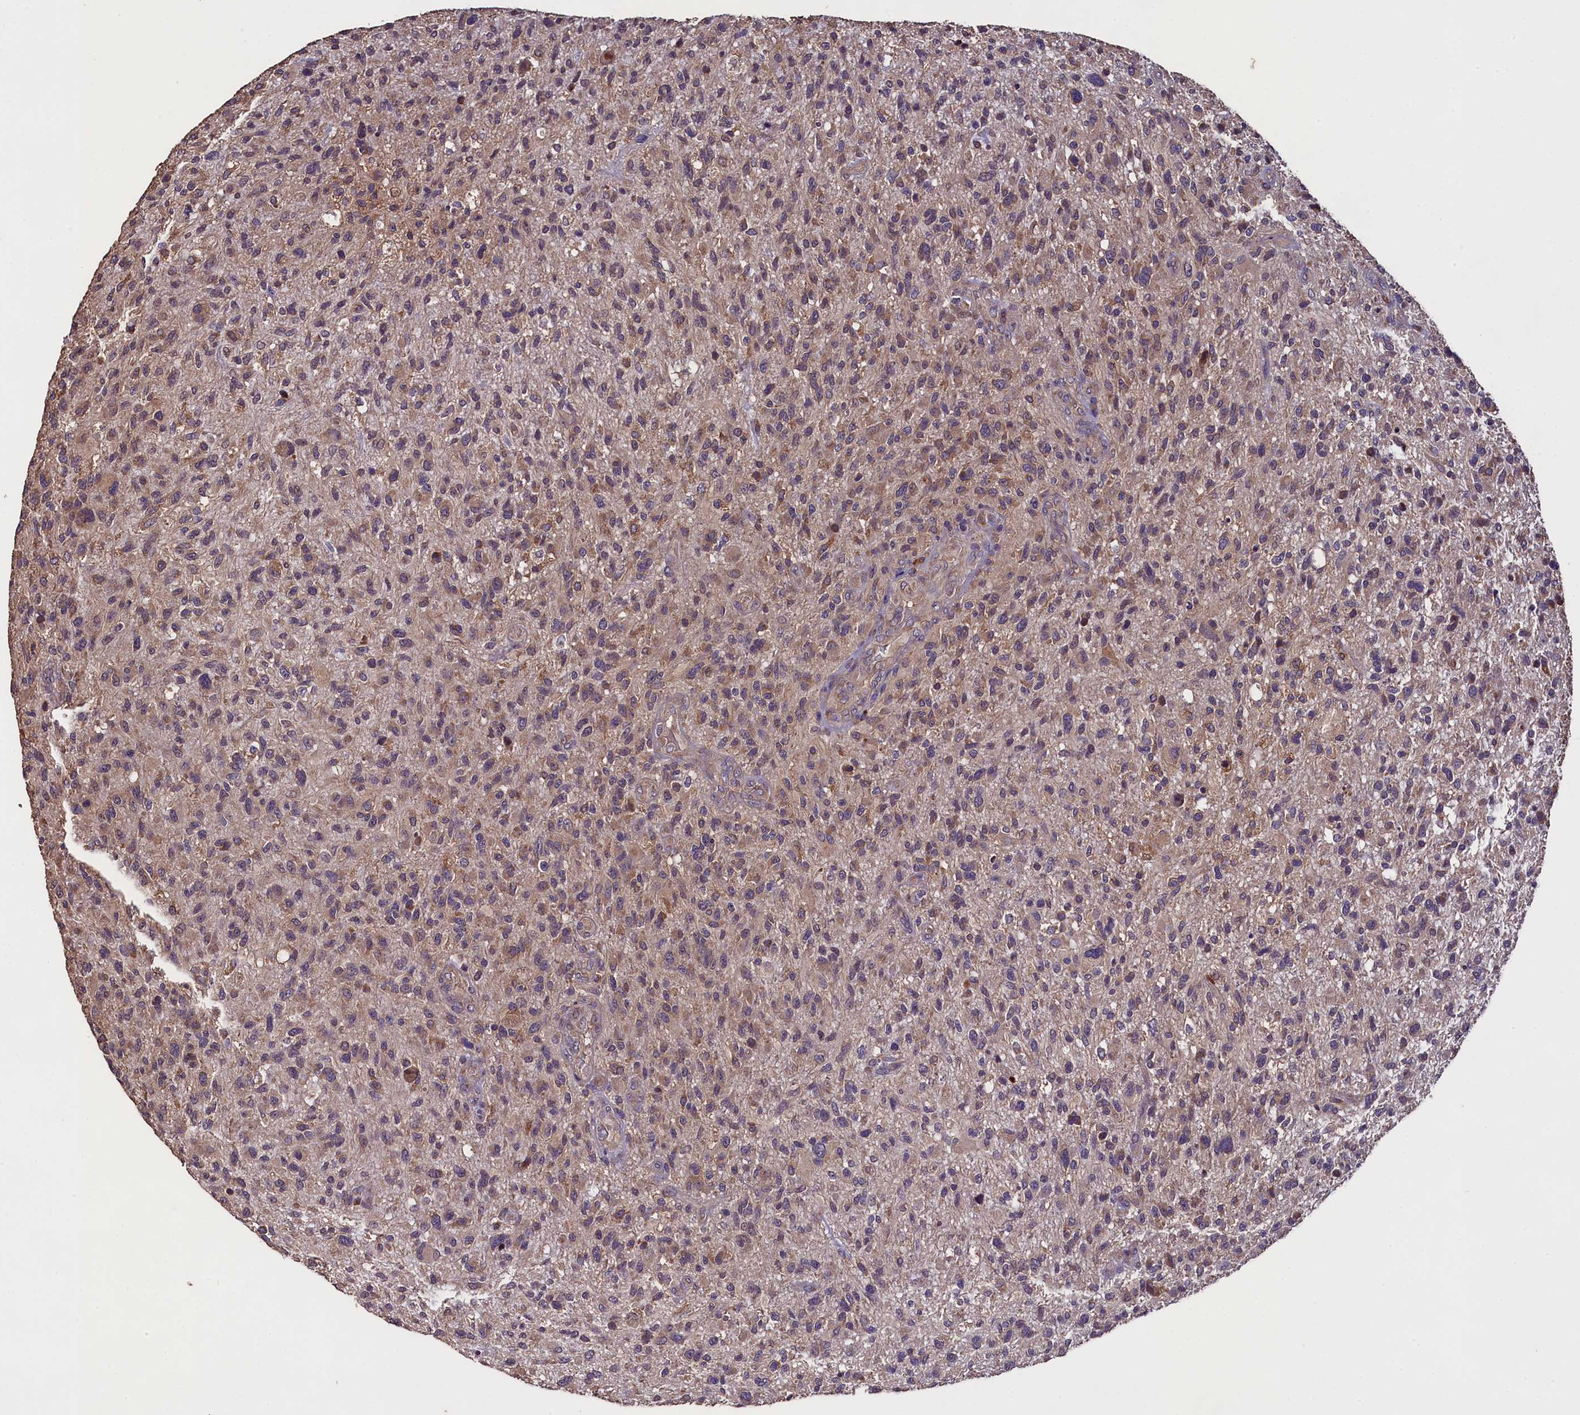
{"staining": {"intensity": "moderate", "quantity": "25%-75%", "location": "cytoplasmic/membranous"}, "tissue": "glioma", "cell_type": "Tumor cells", "image_type": "cancer", "snomed": [{"axis": "morphology", "description": "Glioma, malignant, High grade"}, {"axis": "topography", "description": "Brain"}], "caption": "Immunohistochemical staining of glioma reveals medium levels of moderate cytoplasmic/membranous staining in about 25%-75% of tumor cells. The protein of interest is stained brown, and the nuclei are stained in blue (DAB IHC with brightfield microscopy, high magnification).", "gene": "ENKD1", "patient": {"sex": "male", "age": 47}}